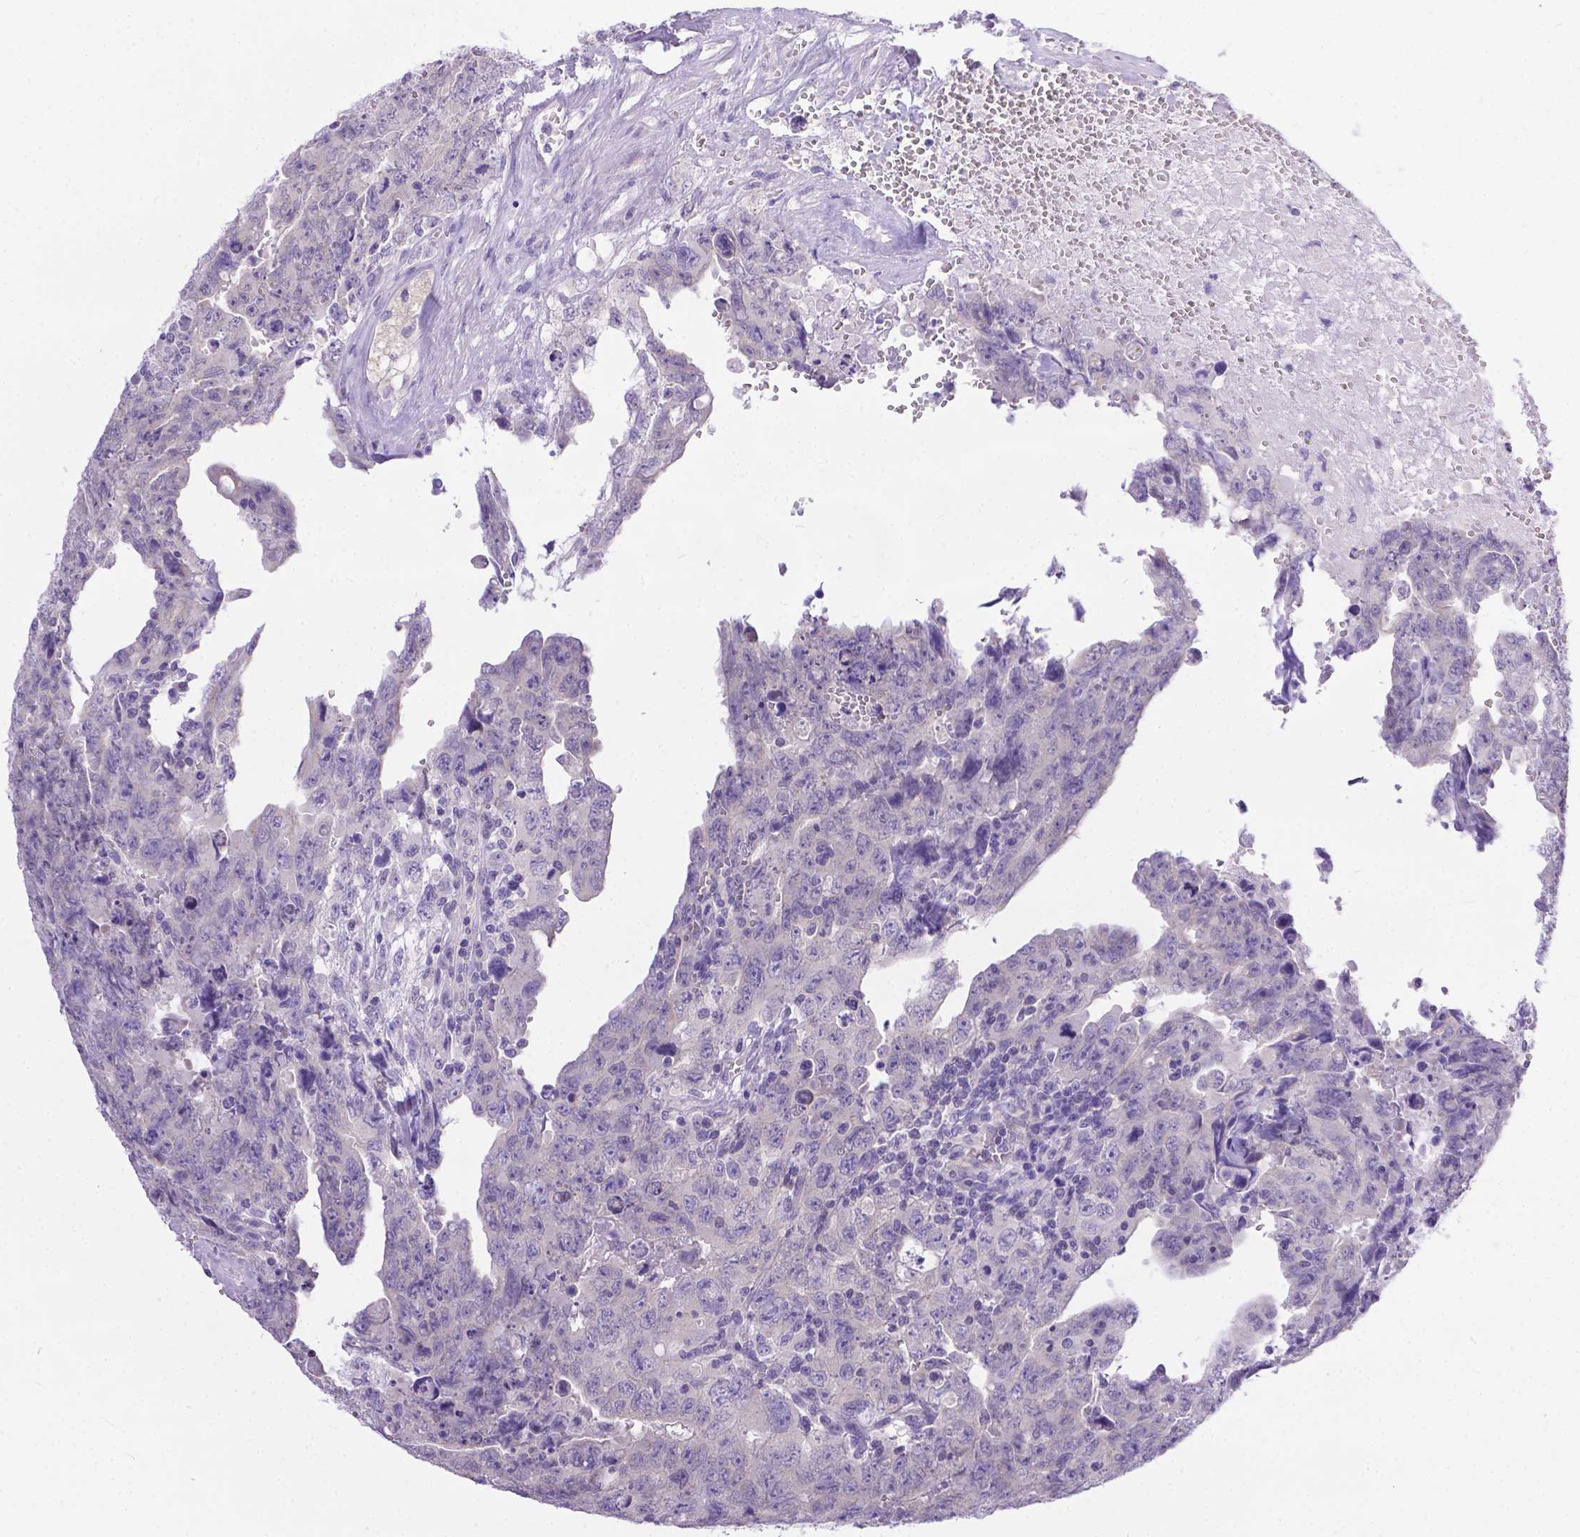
{"staining": {"intensity": "negative", "quantity": "none", "location": "none"}, "tissue": "testis cancer", "cell_type": "Tumor cells", "image_type": "cancer", "snomed": [{"axis": "morphology", "description": "Carcinoma, Embryonal, NOS"}, {"axis": "topography", "description": "Testis"}], "caption": "Tumor cells are negative for brown protein staining in embryonal carcinoma (testis).", "gene": "TTLL6", "patient": {"sex": "male", "age": 24}}